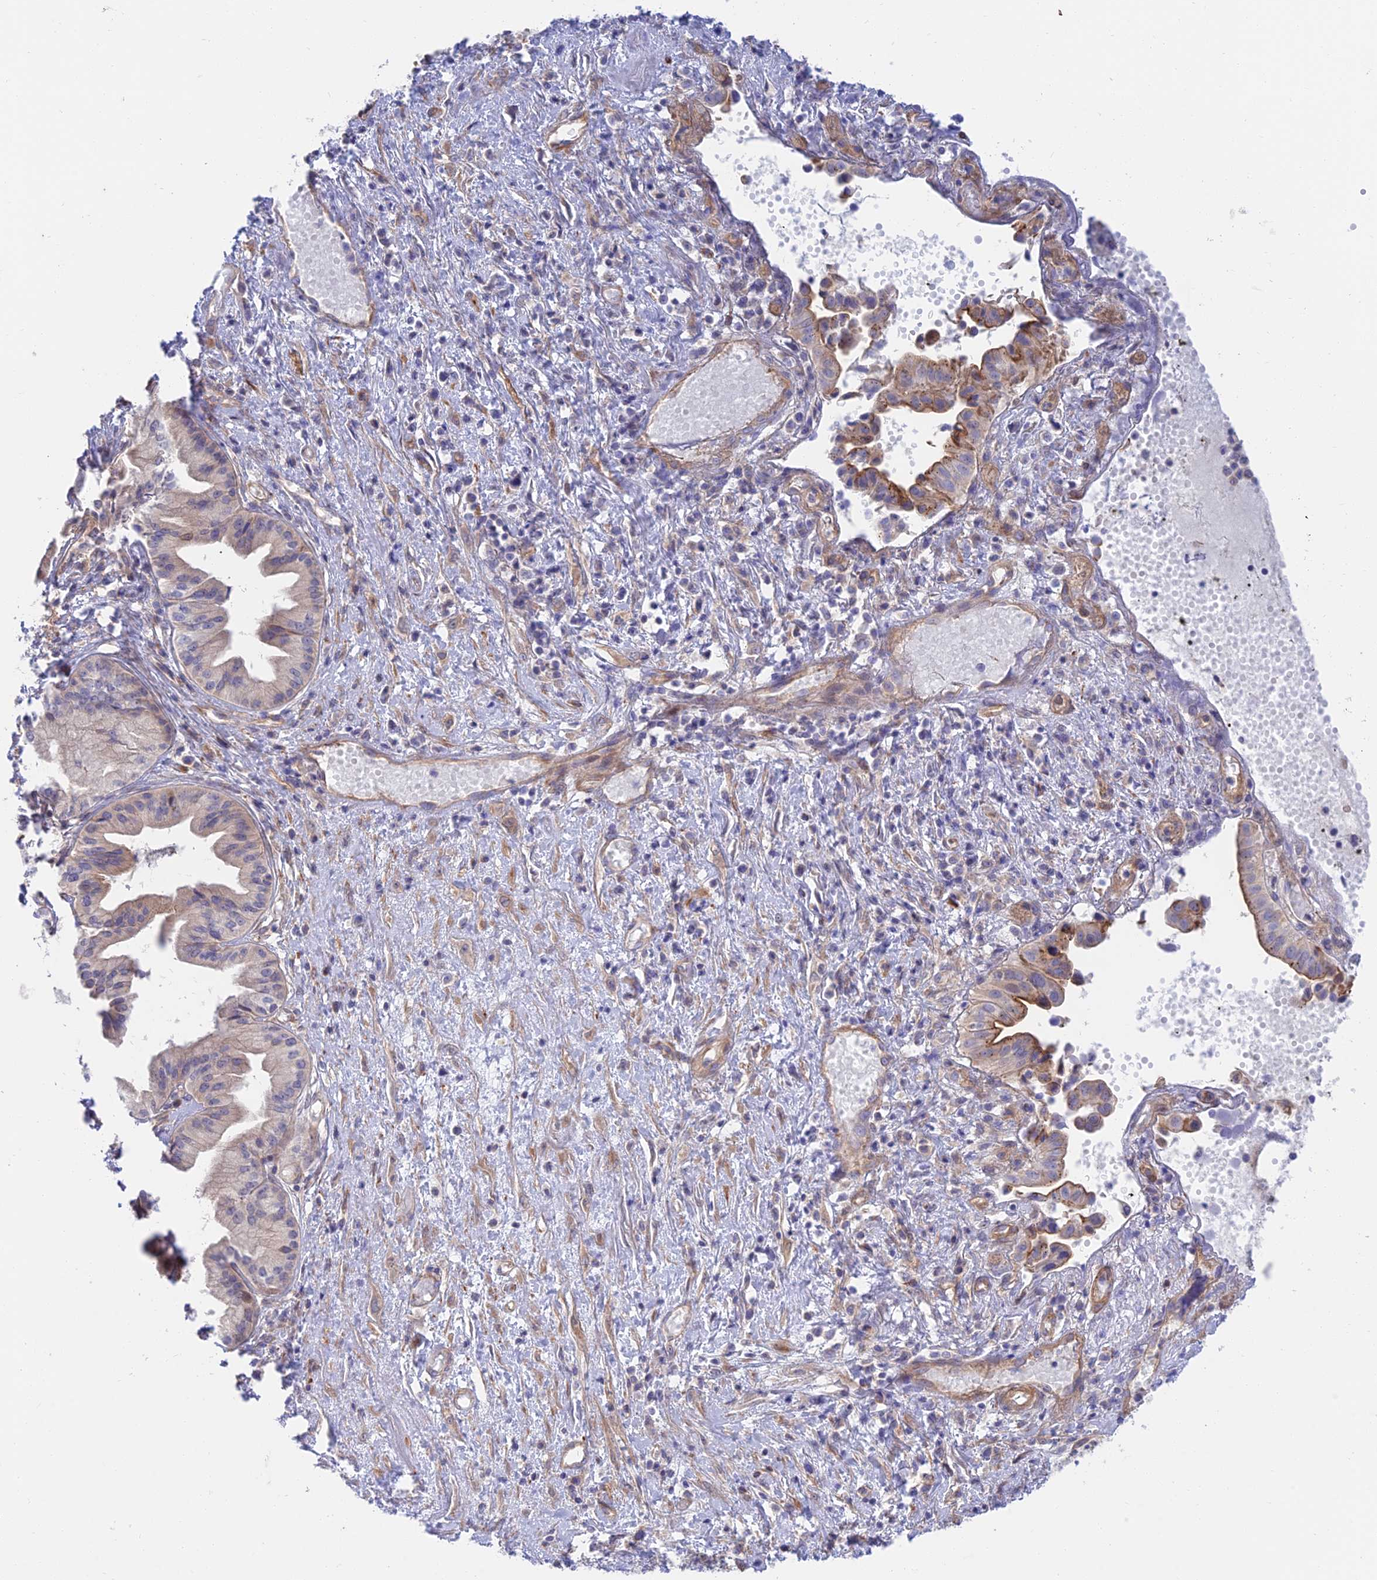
{"staining": {"intensity": "moderate", "quantity": "<25%", "location": "cytoplasmic/membranous"}, "tissue": "pancreatic cancer", "cell_type": "Tumor cells", "image_type": "cancer", "snomed": [{"axis": "morphology", "description": "Adenocarcinoma, NOS"}, {"axis": "topography", "description": "Pancreas"}], "caption": "Immunohistochemical staining of pancreatic cancer demonstrates low levels of moderate cytoplasmic/membranous protein expression in about <25% of tumor cells.", "gene": "KCNAB1", "patient": {"sex": "female", "age": 50}}